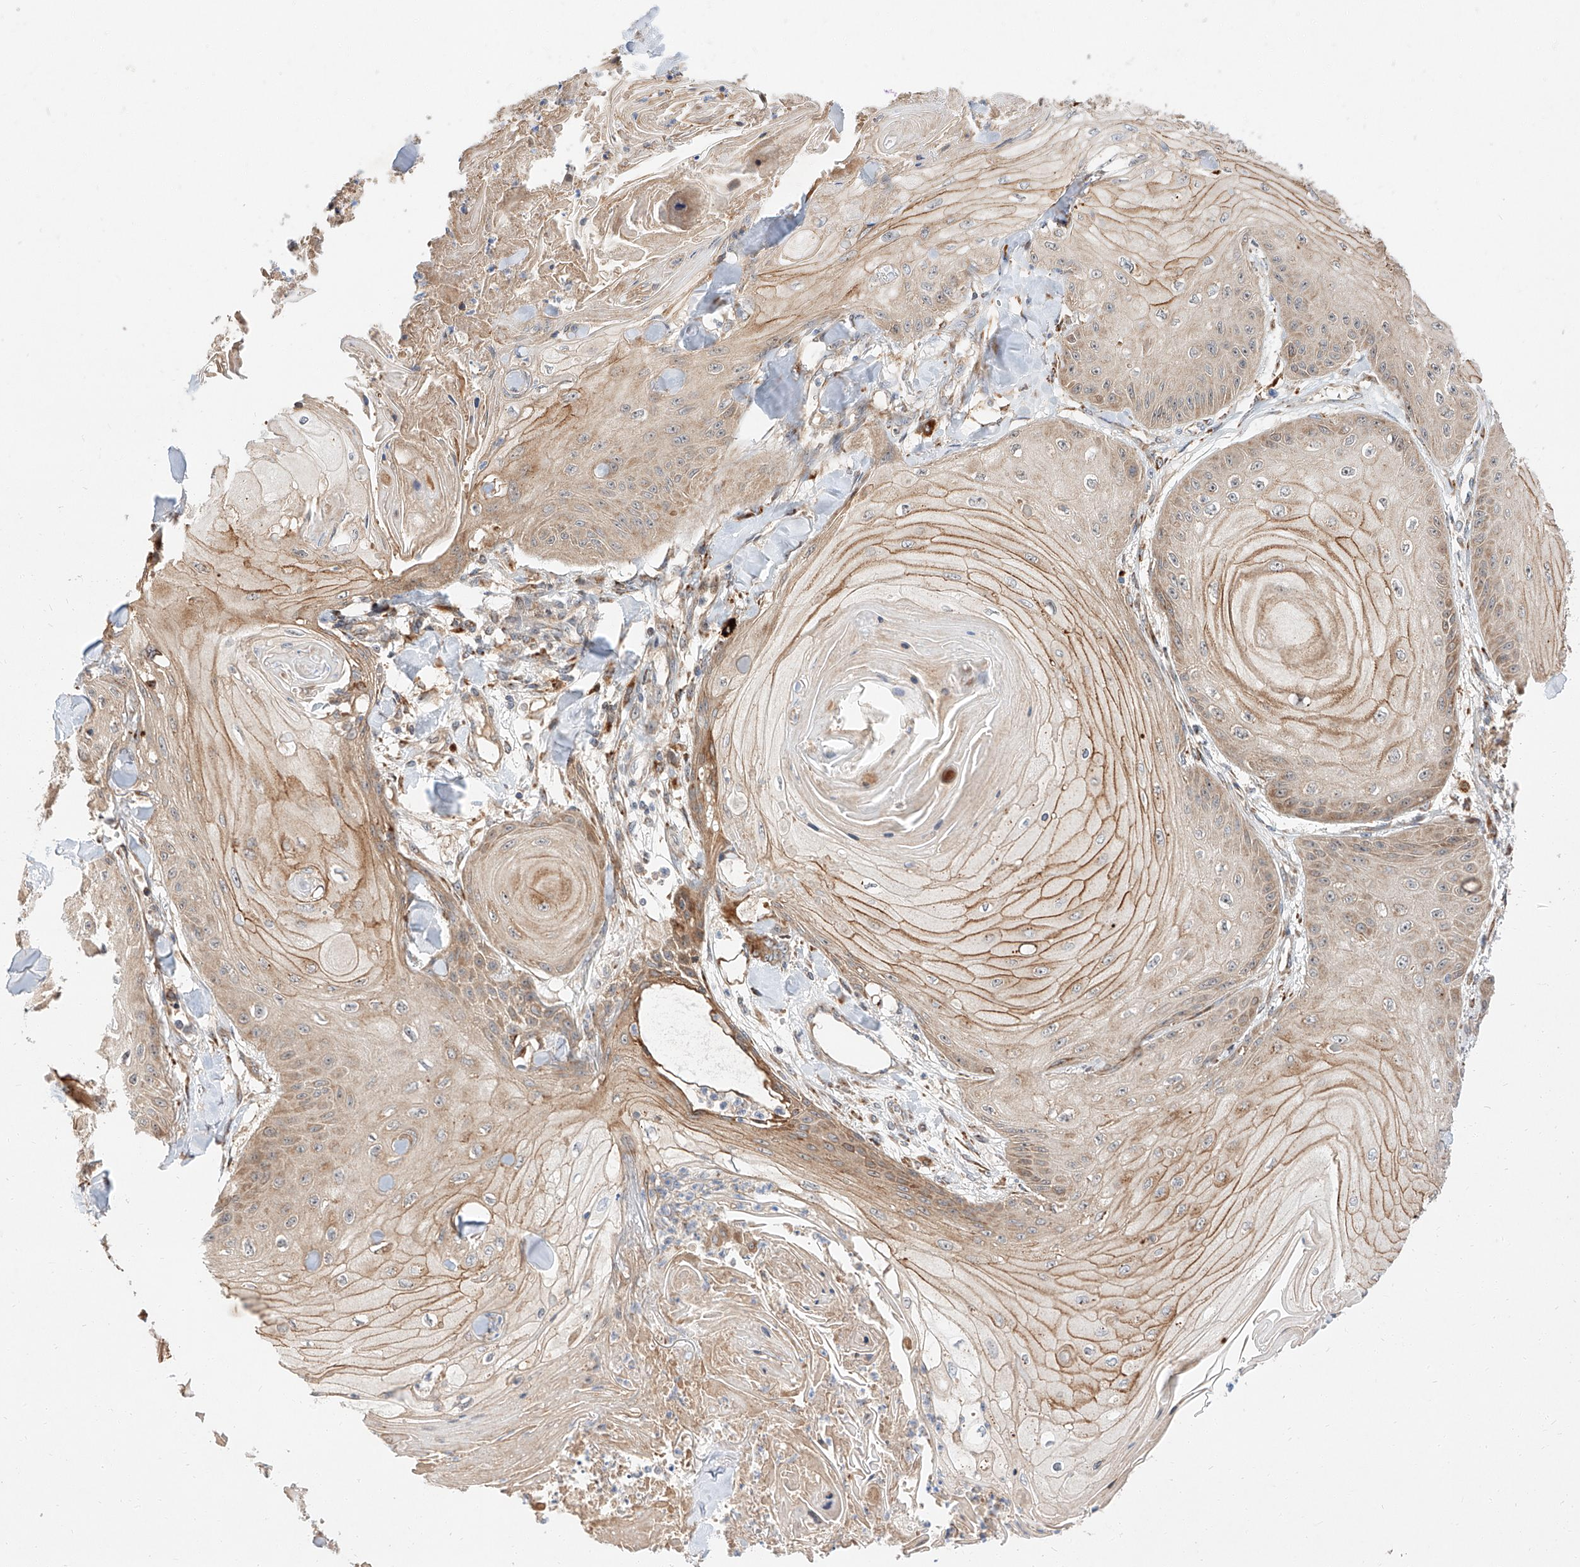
{"staining": {"intensity": "weak", "quantity": ">75%", "location": "cytoplasmic/membranous"}, "tissue": "skin cancer", "cell_type": "Tumor cells", "image_type": "cancer", "snomed": [{"axis": "morphology", "description": "Squamous cell carcinoma, NOS"}, {"axis": "topography", "description": "Skin"}], "caption": "Brown immunohistochemical staining in human skin squamous cell carcinoma exhibits weak cytoplasmic/membranous expression in about >75% of tumor cells.", "gene": "DIRAS3", "patient": {"sex": "male", "age": 74}}